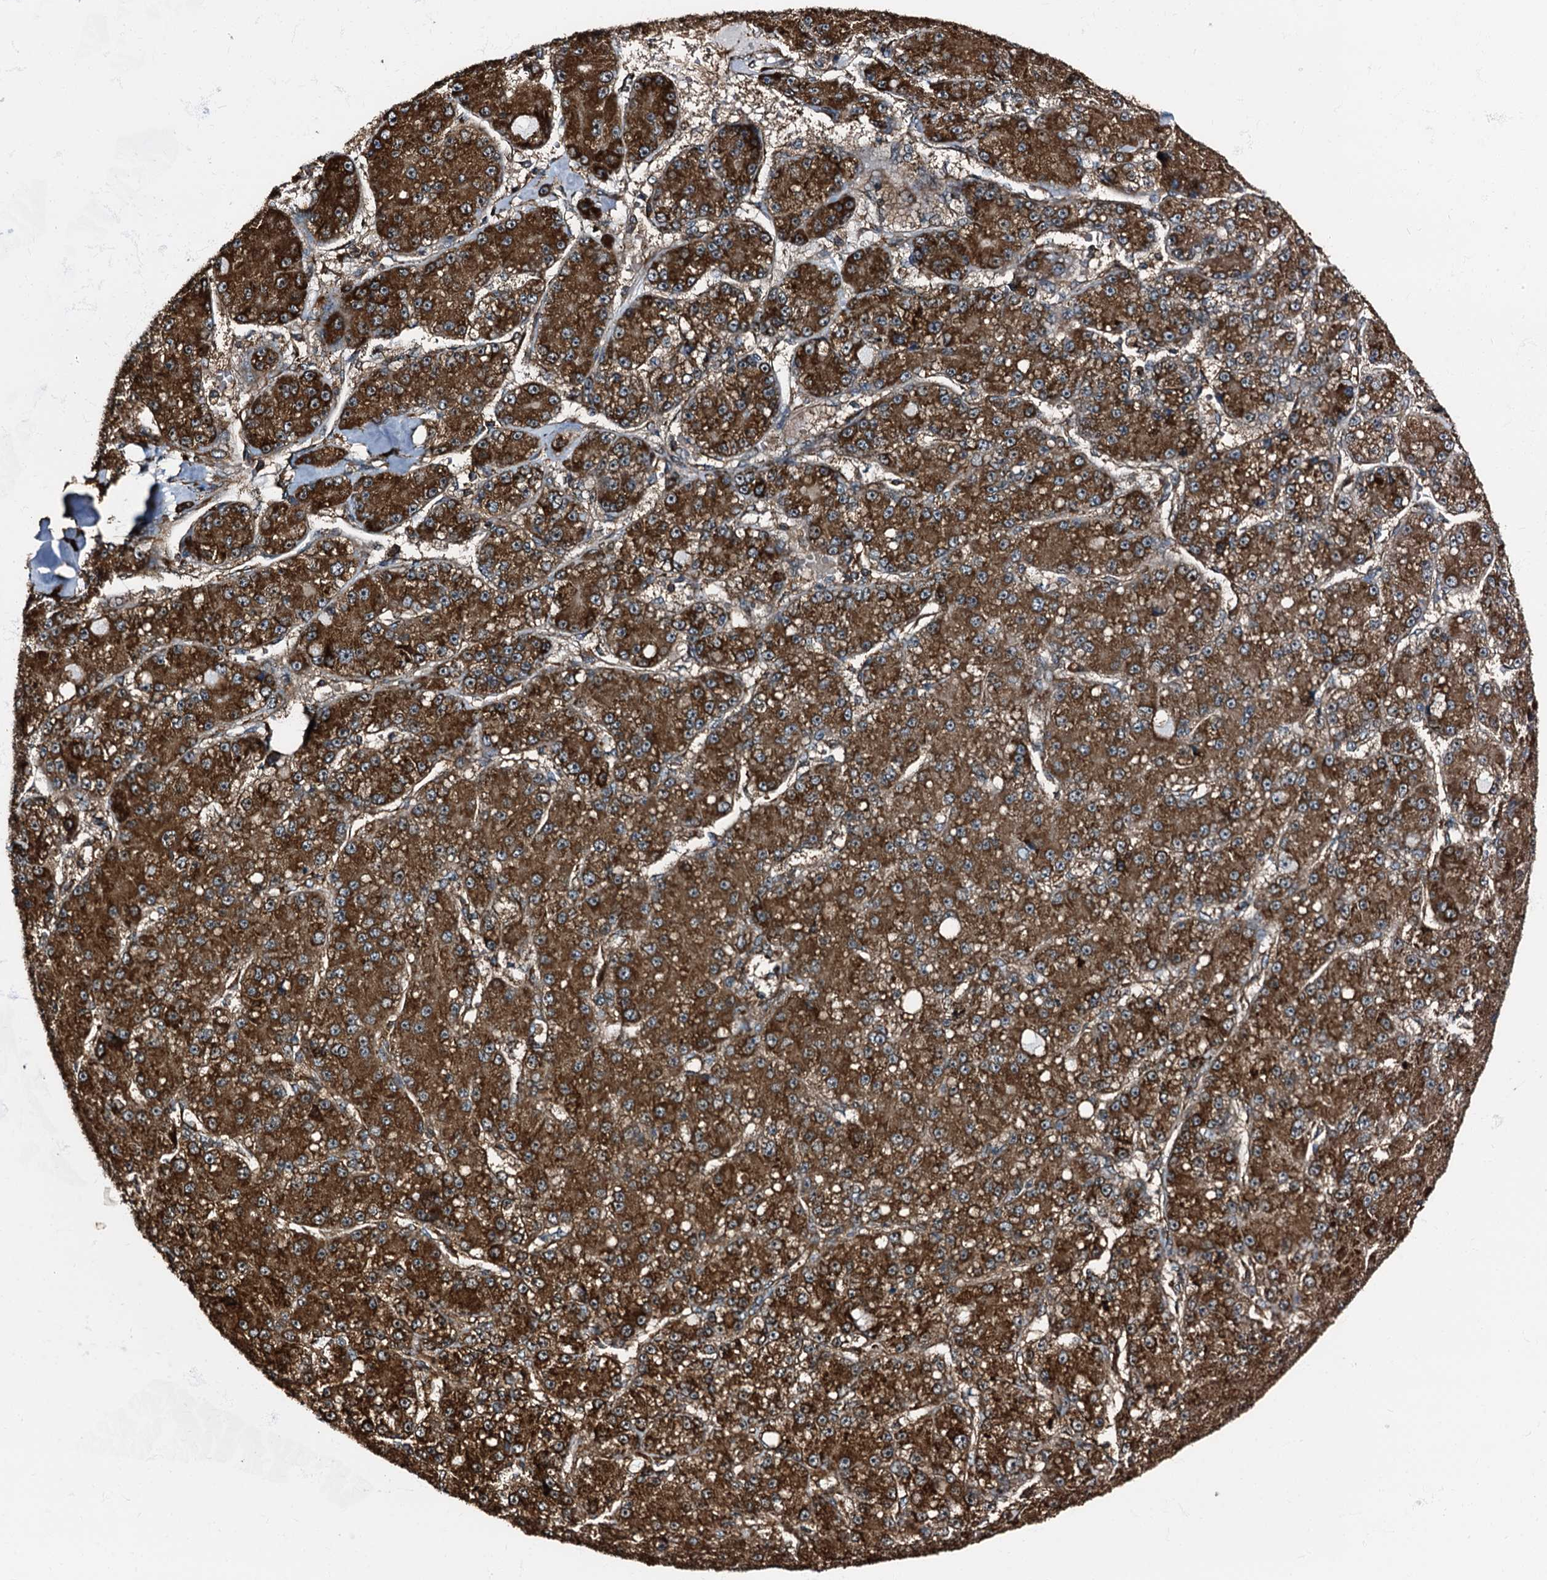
{"staining": {"intensity": "strong", "quantity": ">75%", "location": "cytoplasmic/membranous"}, "tissue": "liver cancer", "cell_type": "Tumor cells", "image_type": "cancer", "snomed": [{"axis": "morphology", "description": "Carcinoma, Hepatocellular, NOS"}, {"axis": "topography", "description": "Liver"}], "caption": "Strong cytoplasmic/membranous staining for a protein is identified in about >75% of tumor cells of liver cancer using immunohistochemistry.", "gene": "ATP2C1", "patient": {"sex": "male", "age": 67}}